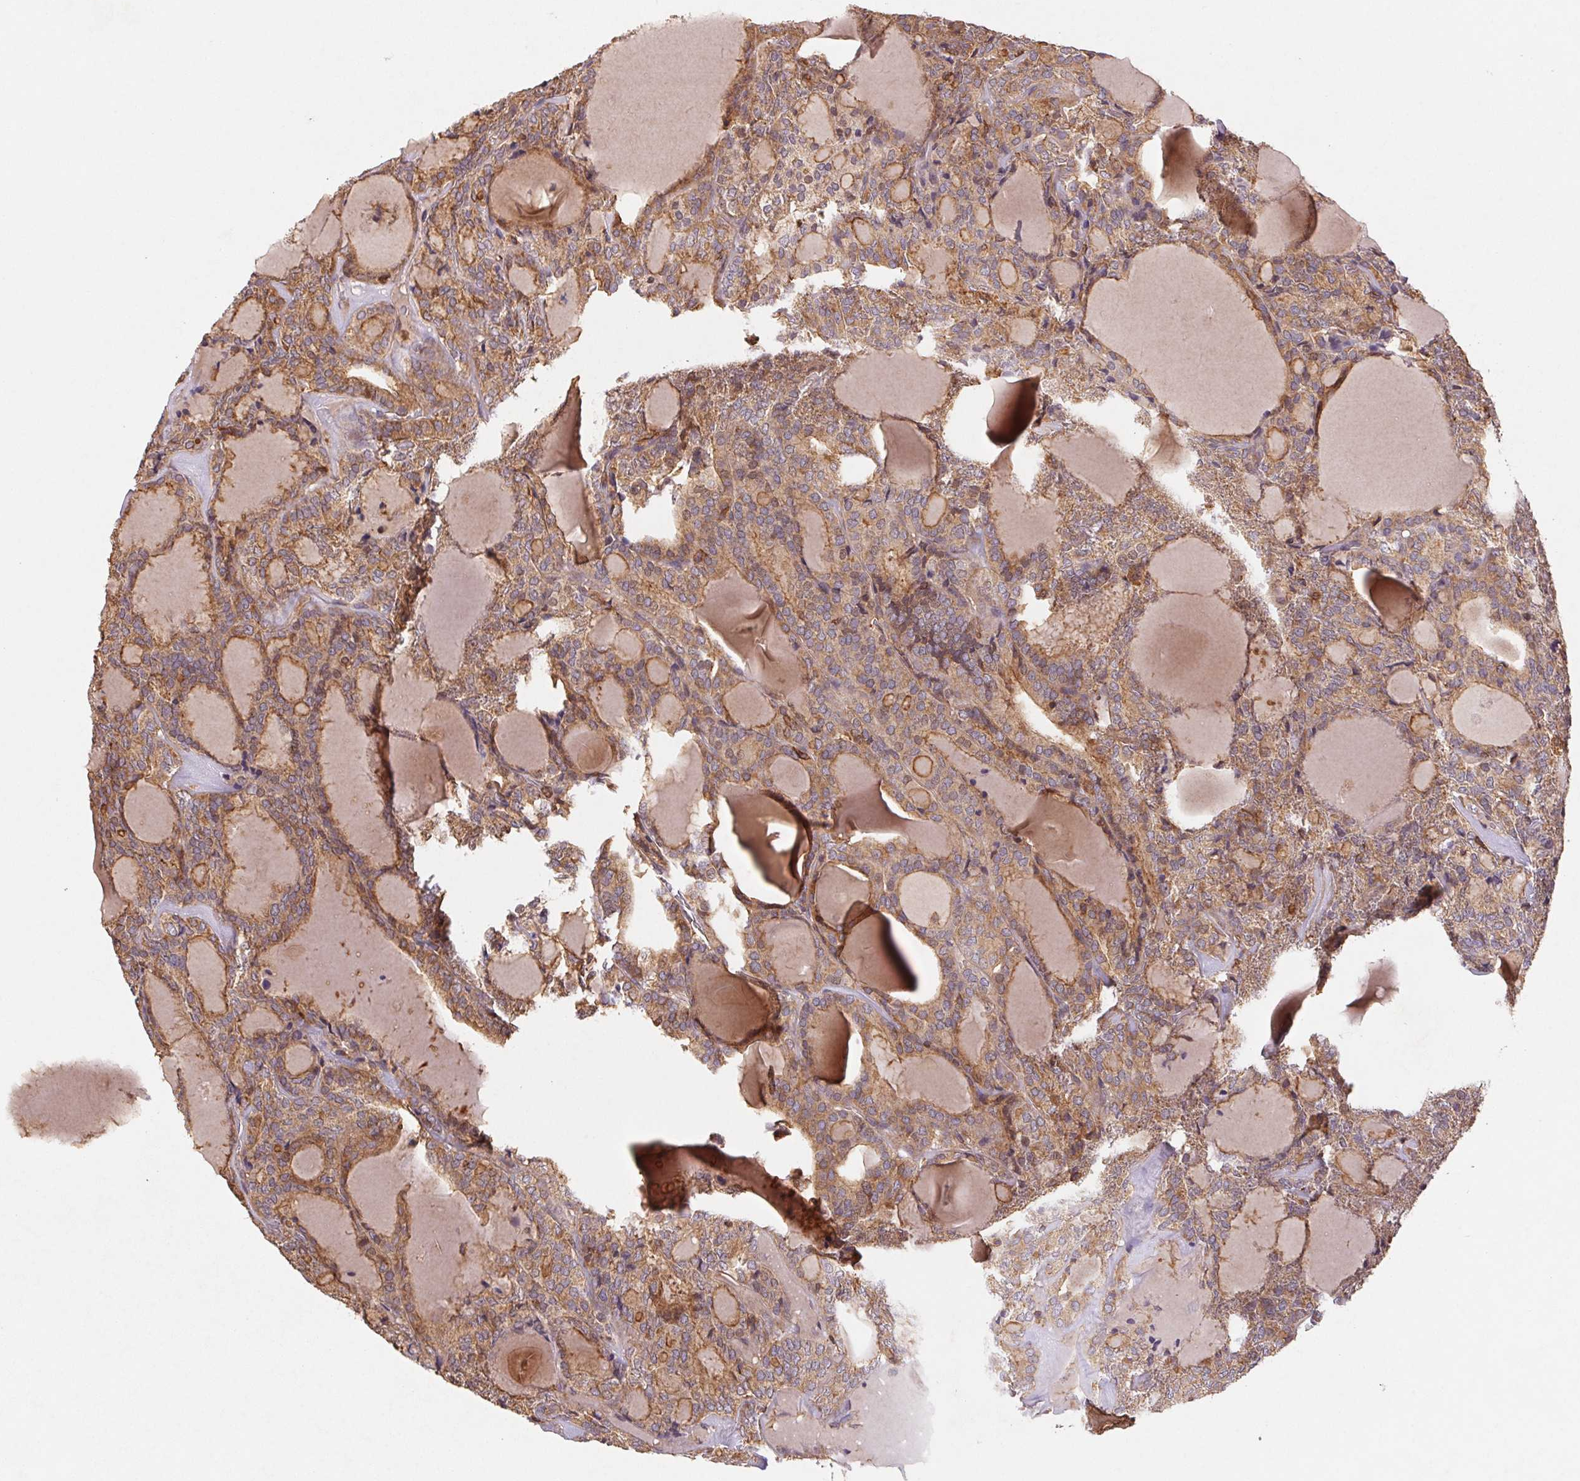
{"staining": {"intensity": "moderate", "quantity": ">75%", "location": "cytoplasmic/membranous"}, "tissue": "thyroid cancer", "cell_type": "Tumor cells", "image_type": "cancer", "snomed": [{"axis": "morphology", "description": "Follicular adenoma carcinoma, NOS"}, {"axis": "topography", "description": "Thyroid gland"}], "caption": "Protein analysis of thyroid cancer (follicular adenoma carcinoma) tissue demonstrates moderate cytoplasmic/membranous staining in approximately >75% of tumor cells.", "gene": "ATG10", "patient": {"sex": "male", "age": 74}}